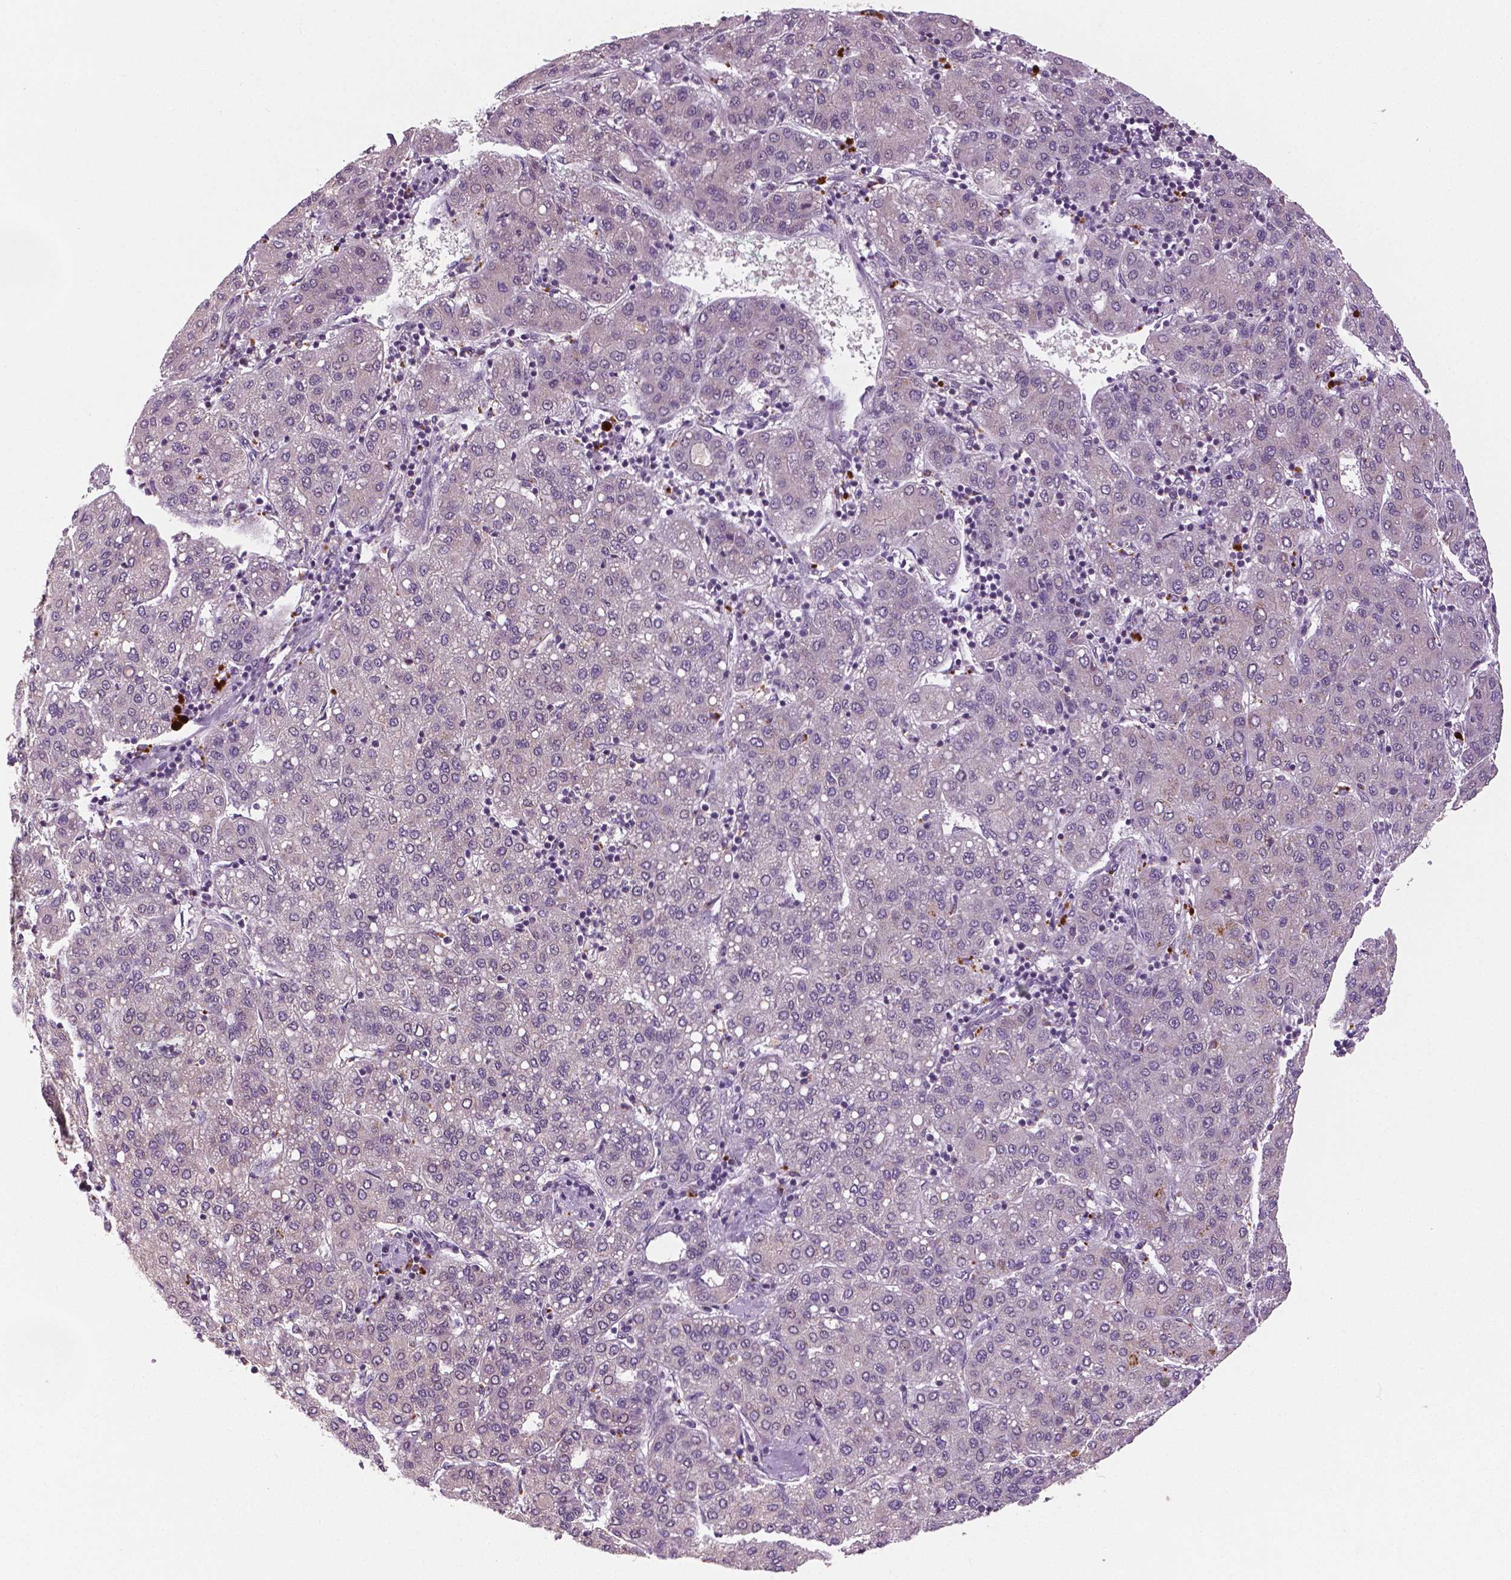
{"staining": {"intensity": "negative", "quantity": "none", "location": "none"}, "tissue": "liver cancer", "cell_type": "Tumor cells", "image_type": "cancer", "snomed": [{"axis": "morphology", "description": "Carcinoma, Hepatocellular, NOS"}, {"axis": "topography", "description": "Liver"}], "caption": "The micrograph displays no staining of tumor cells in liver cancer.", "gene": "MKI67", "patient": {"sex": "male", "age": 65}}